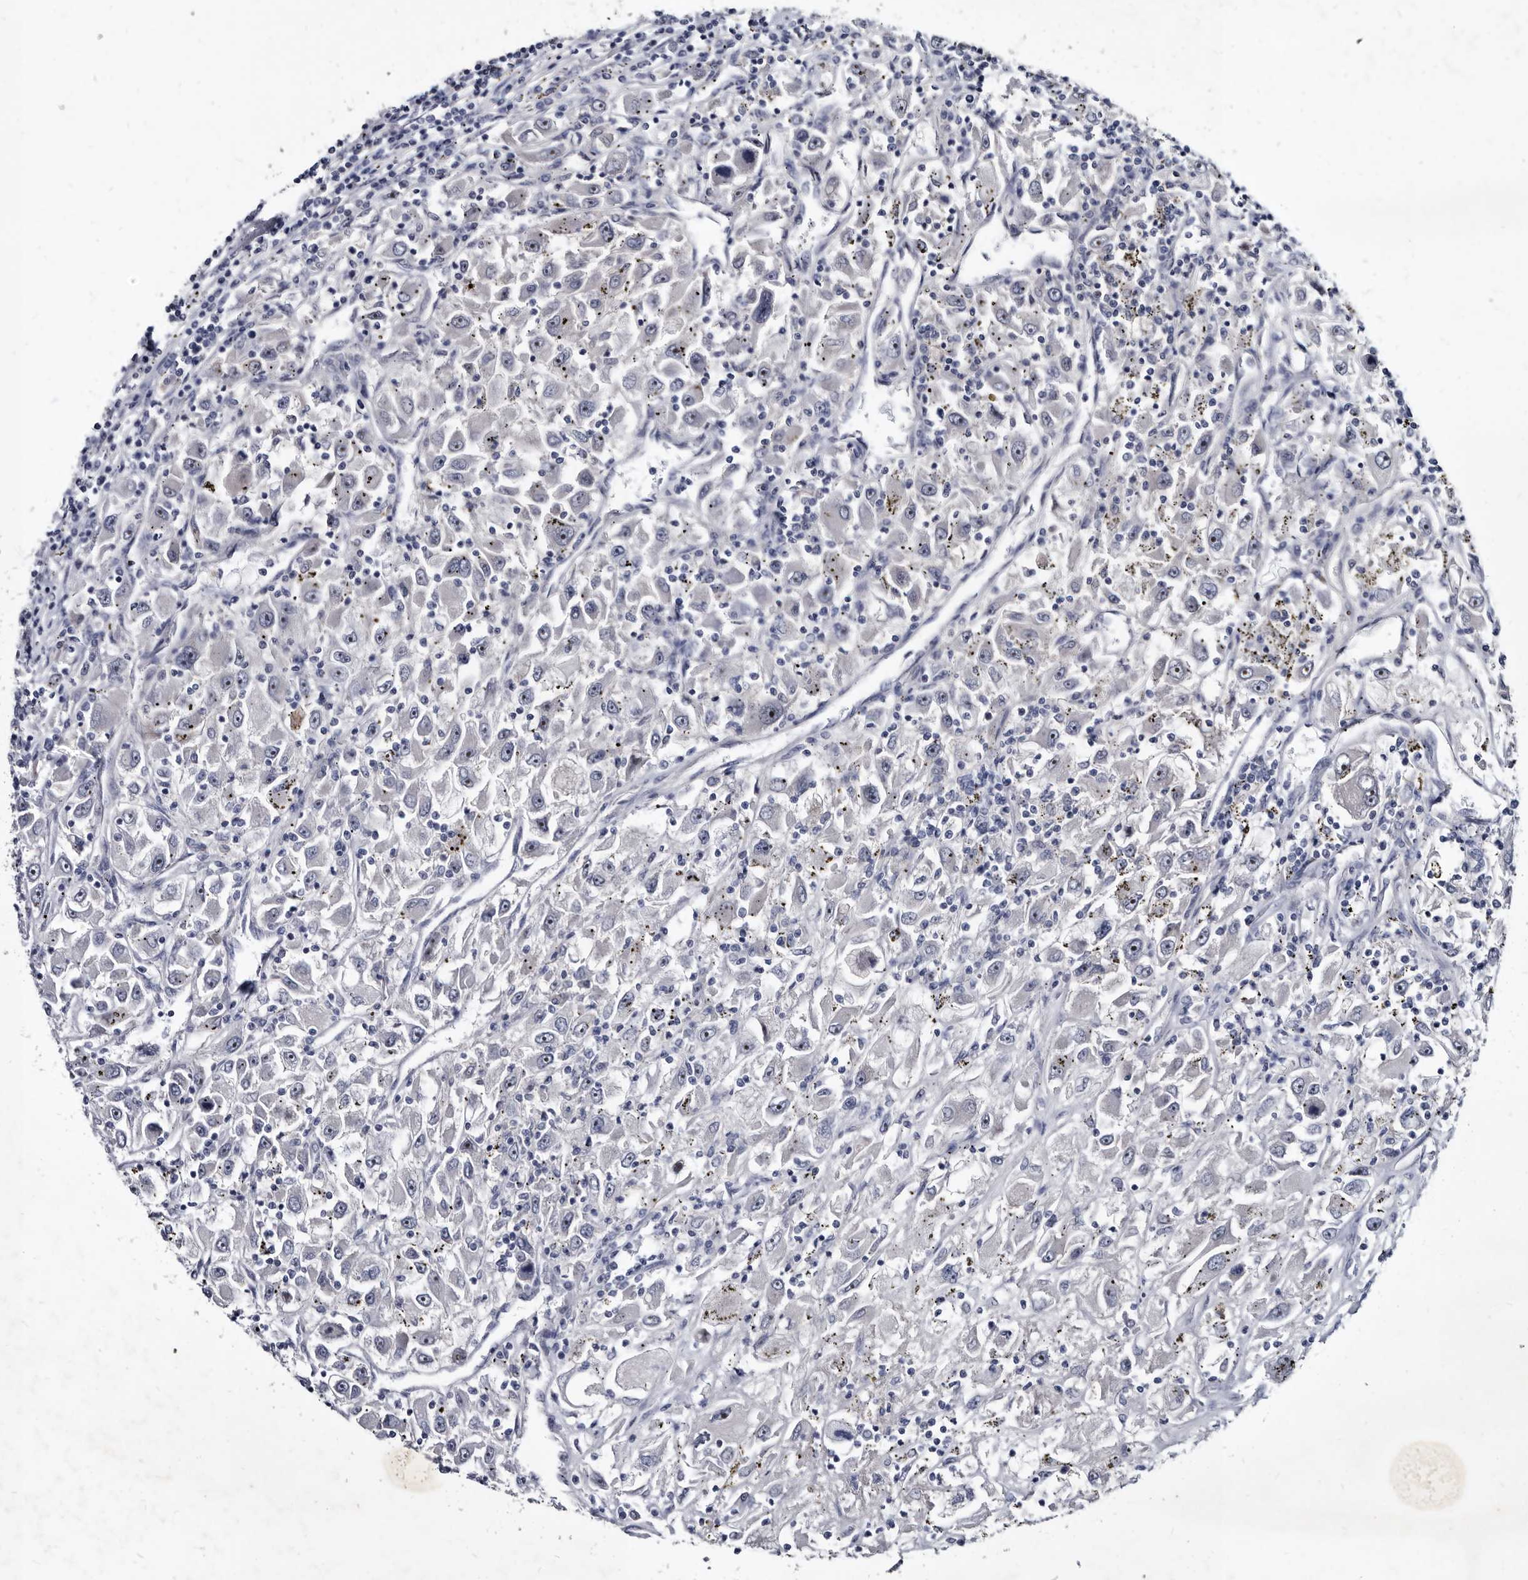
{"staining": {"intensity": "negative", "quantity": "none", "location": "none"}, "tissue": "renal cancer", "cell_type": "Tumor cells", "image_type": "cancer", "snomed": [{"axis": "morphology", "description": "Adenocarcinoma, NOS"}, {"axis": "topography", "description": "Kidney"}], "caption": "This is a photomicrograph of immunohistochemistry staining of renal cancer (adenocarcinoma), which shows no staining in tumor cells. (DAB IHC with hematoxylin counter stain).", "gene": "PRSS8", "patient": {"sex": "female", "age": 52}}